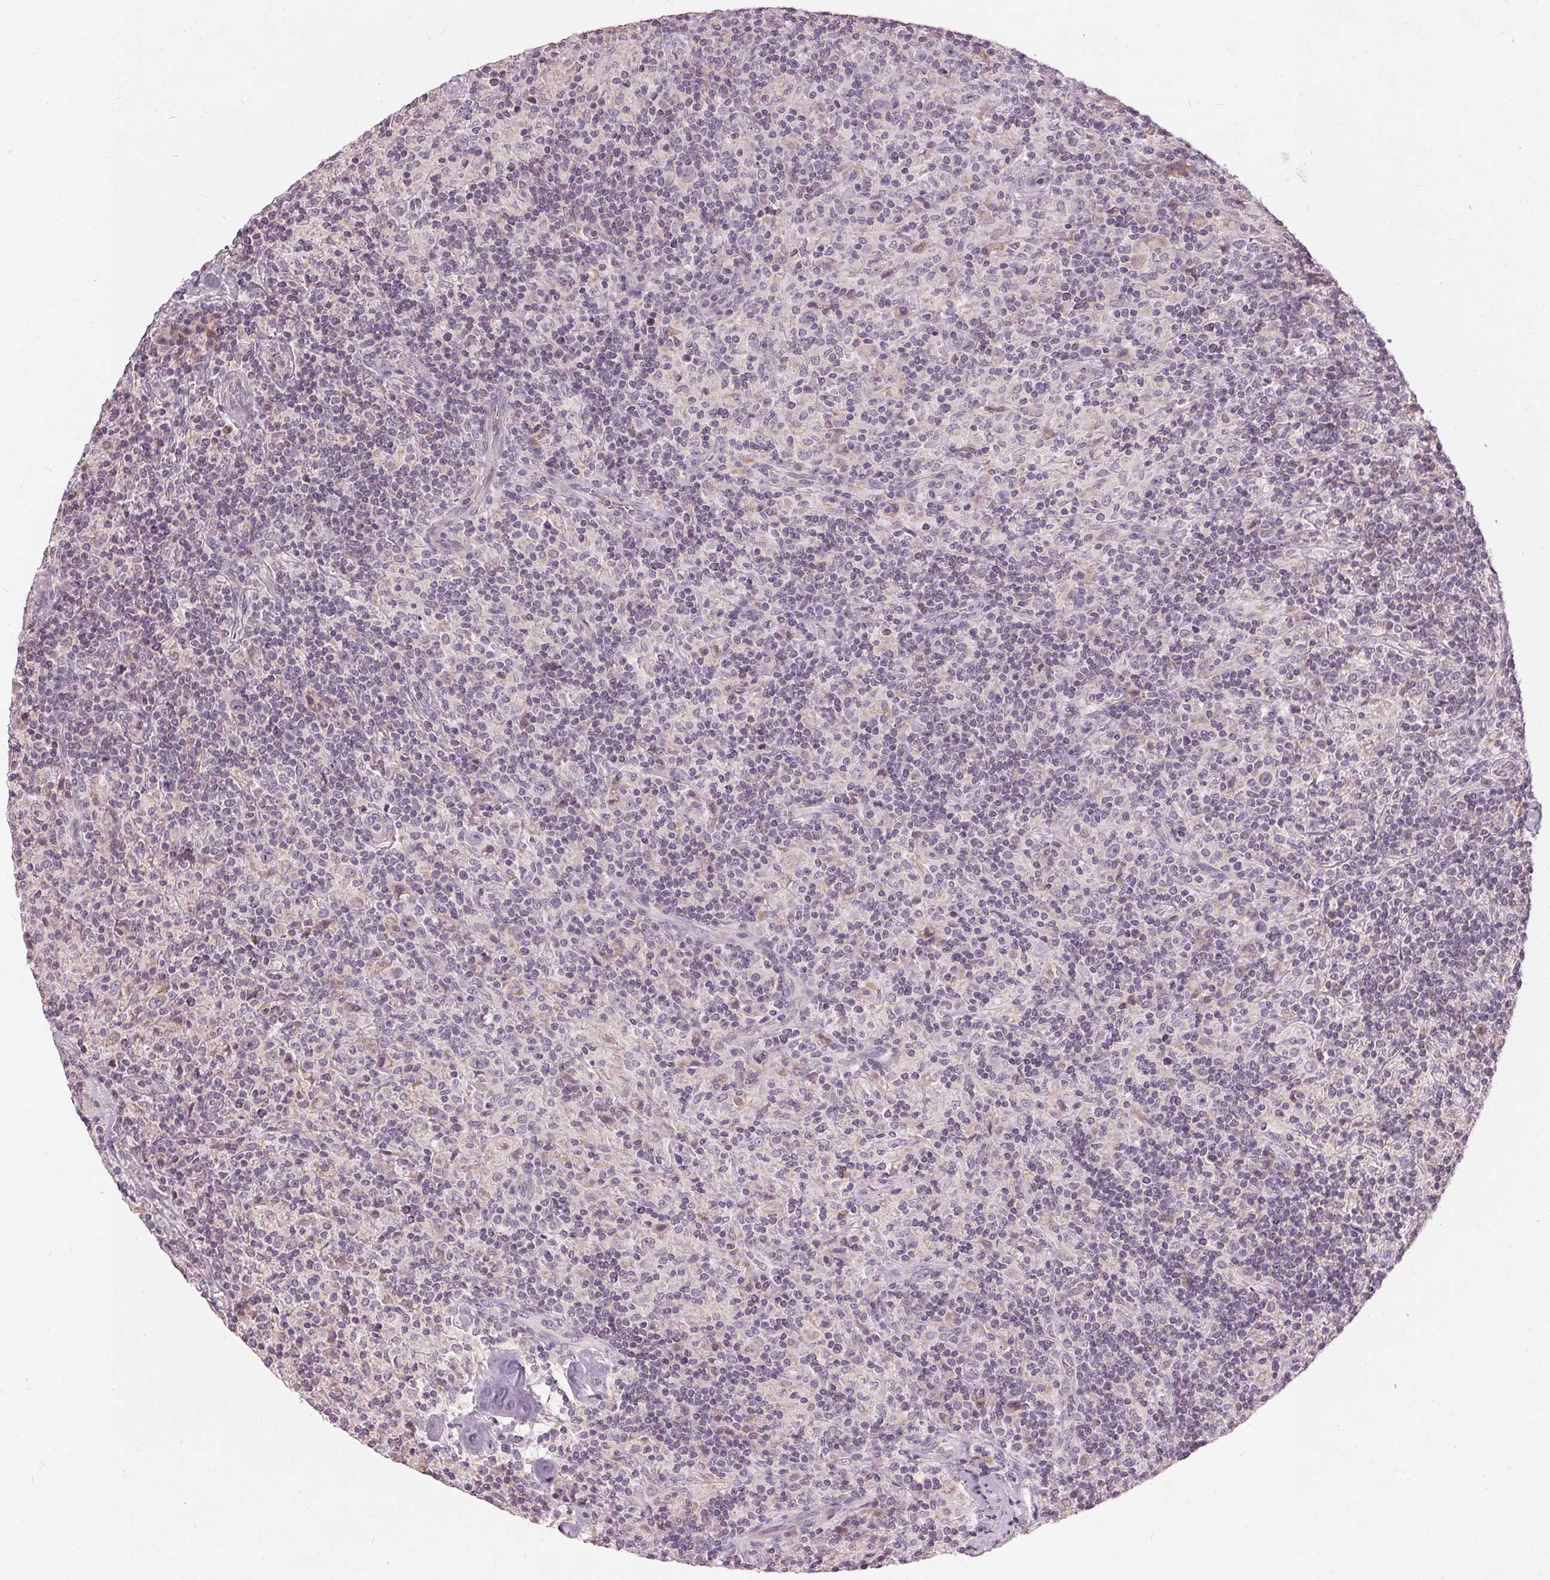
{"staining": {"intensity": "negative", "quantity": "none", "location": "none"}, "tissue": "lymphoma", "cell_type": "Tumor cells", "image_type": "cancer", "snomed": [{"axis": "morphology", "description": "Hodgkin's disease, NOS"}, {"axis": "topography", "description": "Lymph node"}], "caption": "Image shows no significant protein staining in tumor cells of Hodgkin's disease.", "gene": "TRIM60", "patient": {"sex": "male", "age": 70}}